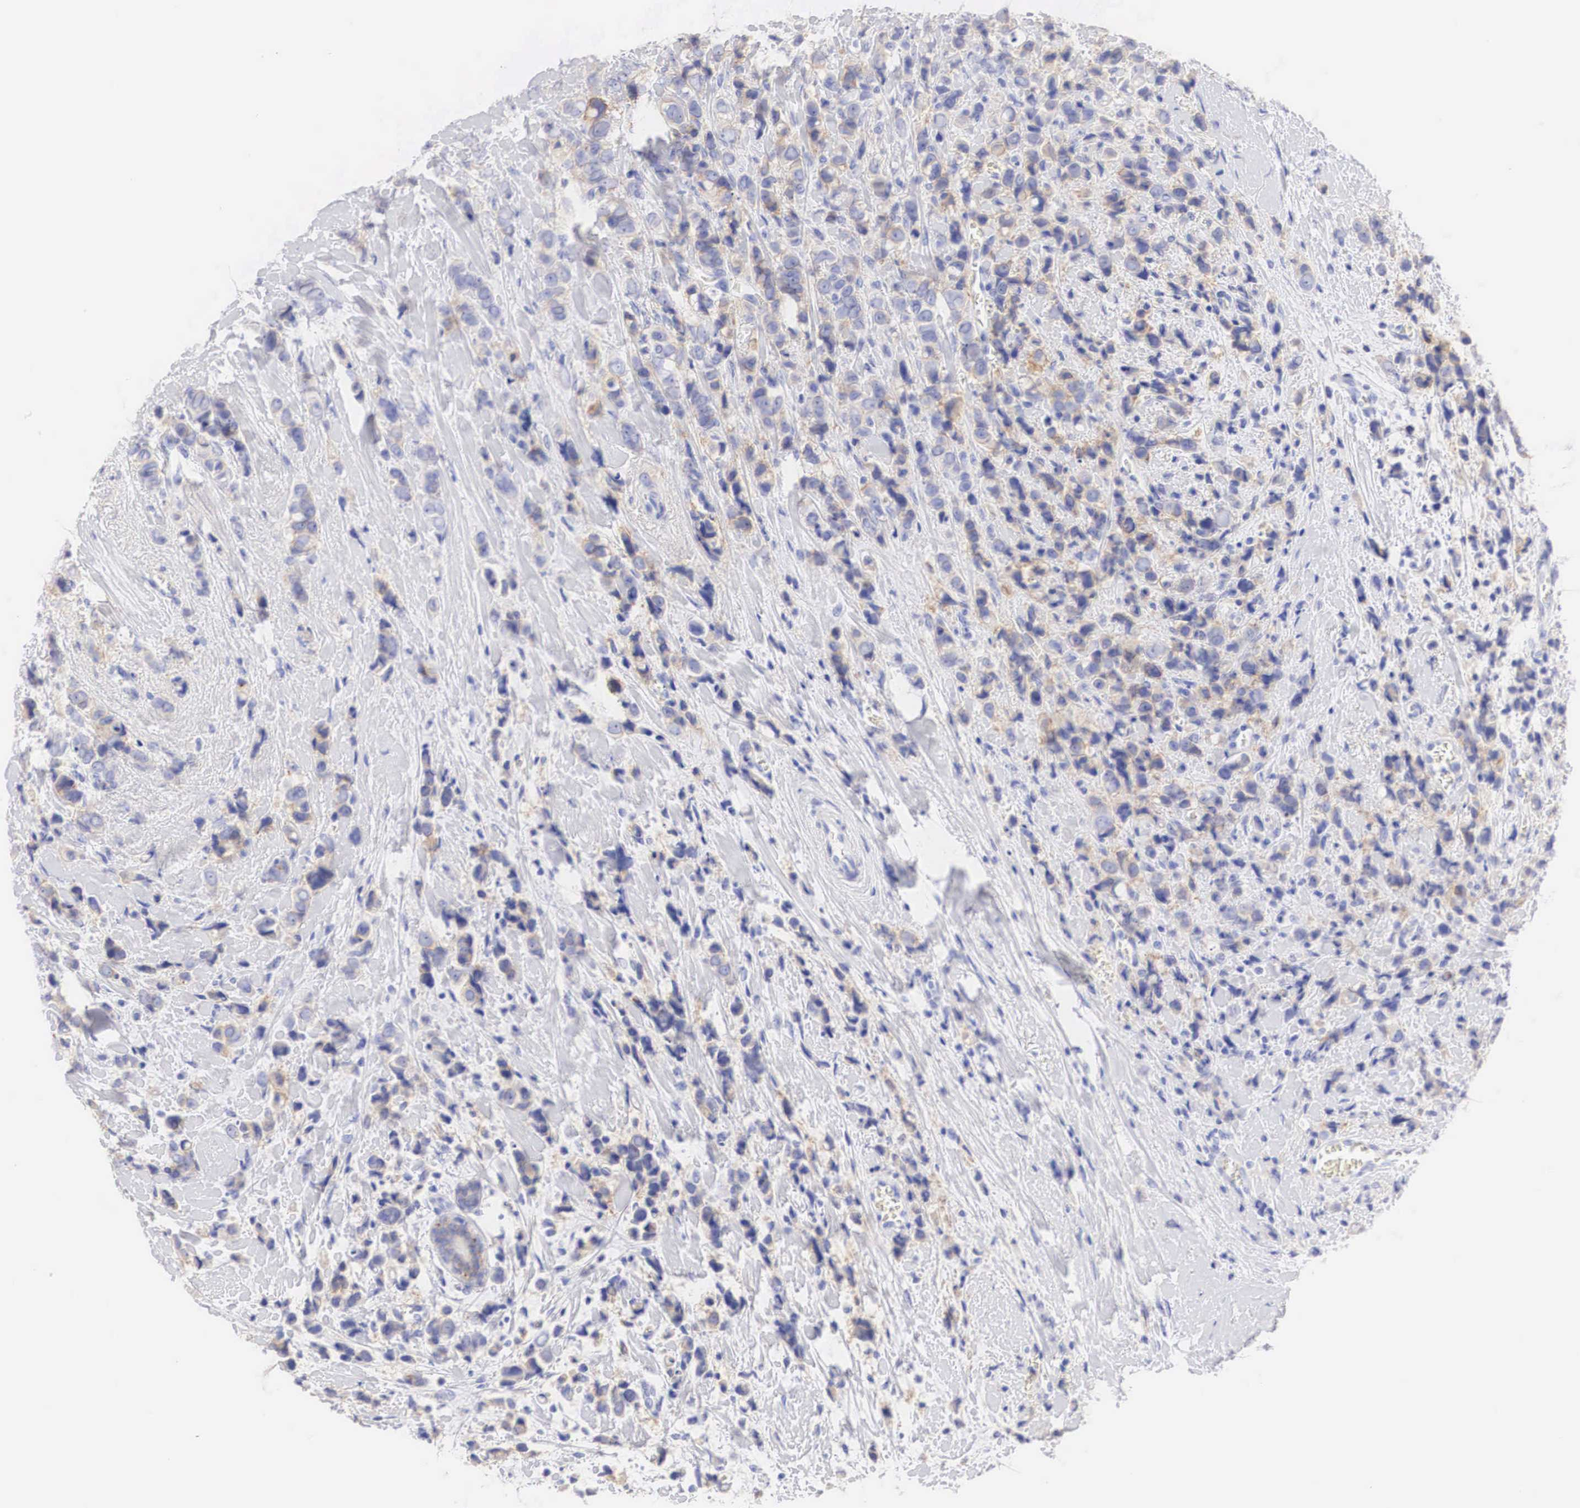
{"staining": {"intensity": "weak", "quantity": "<25%", "location": "cytoplasmic/membranous"}, "tissue": "breast cancer", "cell_type": "Tumor cells", "image_type": "cancer", "snomed": [{"axis": "morphology", "description": "Lobular carcinoma"}, {"axis": "topography", "description": "Breast"}], "caption": "The photomicrograph demonstrates no staining of tumor cells in lobular carcinoma (breast).", "gene": "ERBB2", "patient": {"sex": "female", "age": 57}}